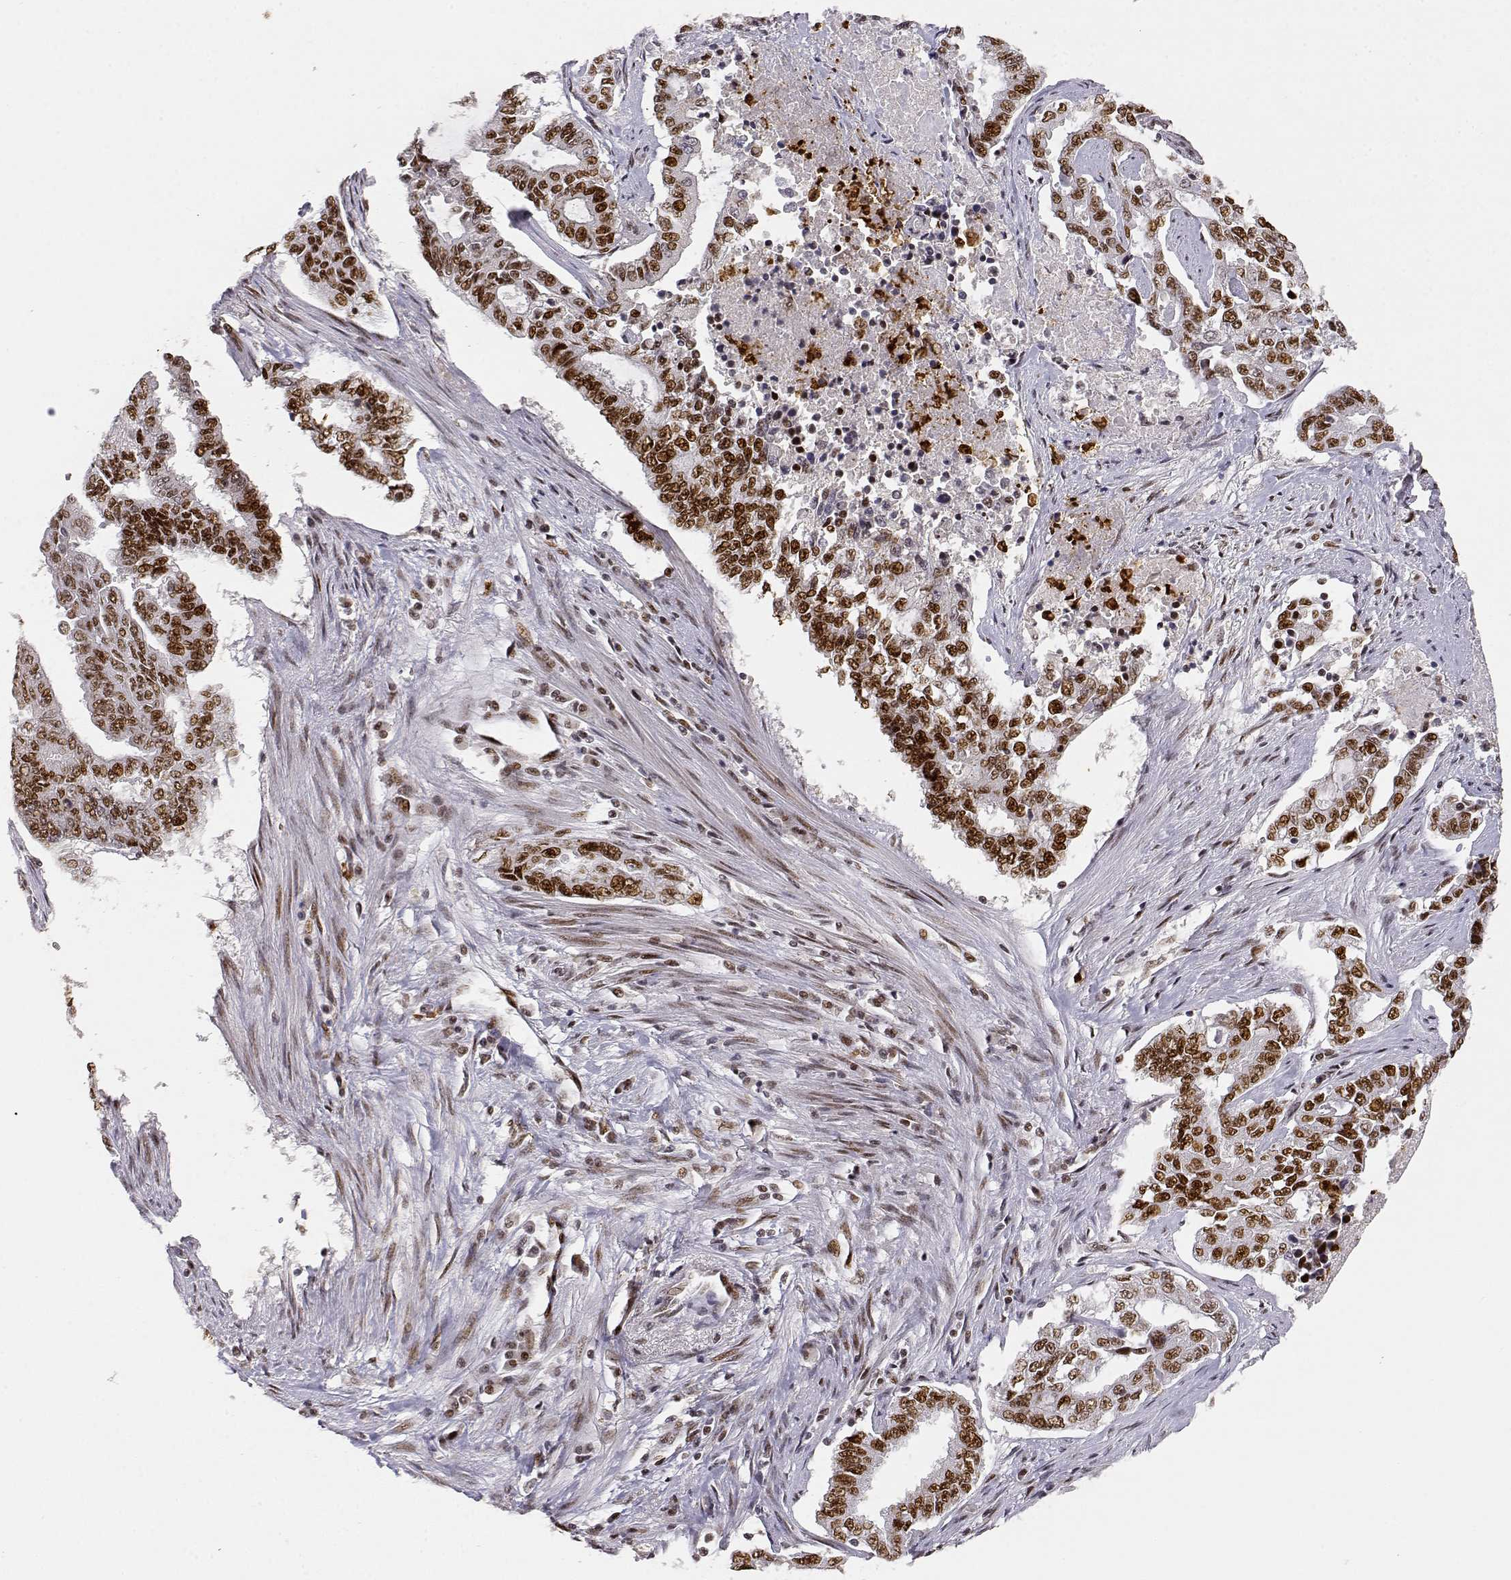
{"staining": {"intensity": "strong", "quantity": ">75%", "location": "nuclear"}, "tissue": "endometrial cancer", "cell_type": "Tumor cells", "image_type": "cancer", "snomed": [{"axis": "morphology", "description": "Adenocarcinoma, NOS"}, {"axis": "topography", "description": "Uterus"}], "caption": "Strong nuclear staining is identified in approximately >75% of tumor cells in endometrial adenocarcinoma. Nuclei are stained in blue.", "gene": "RSF1", "patient": {"sex": "female", "age": 59}}